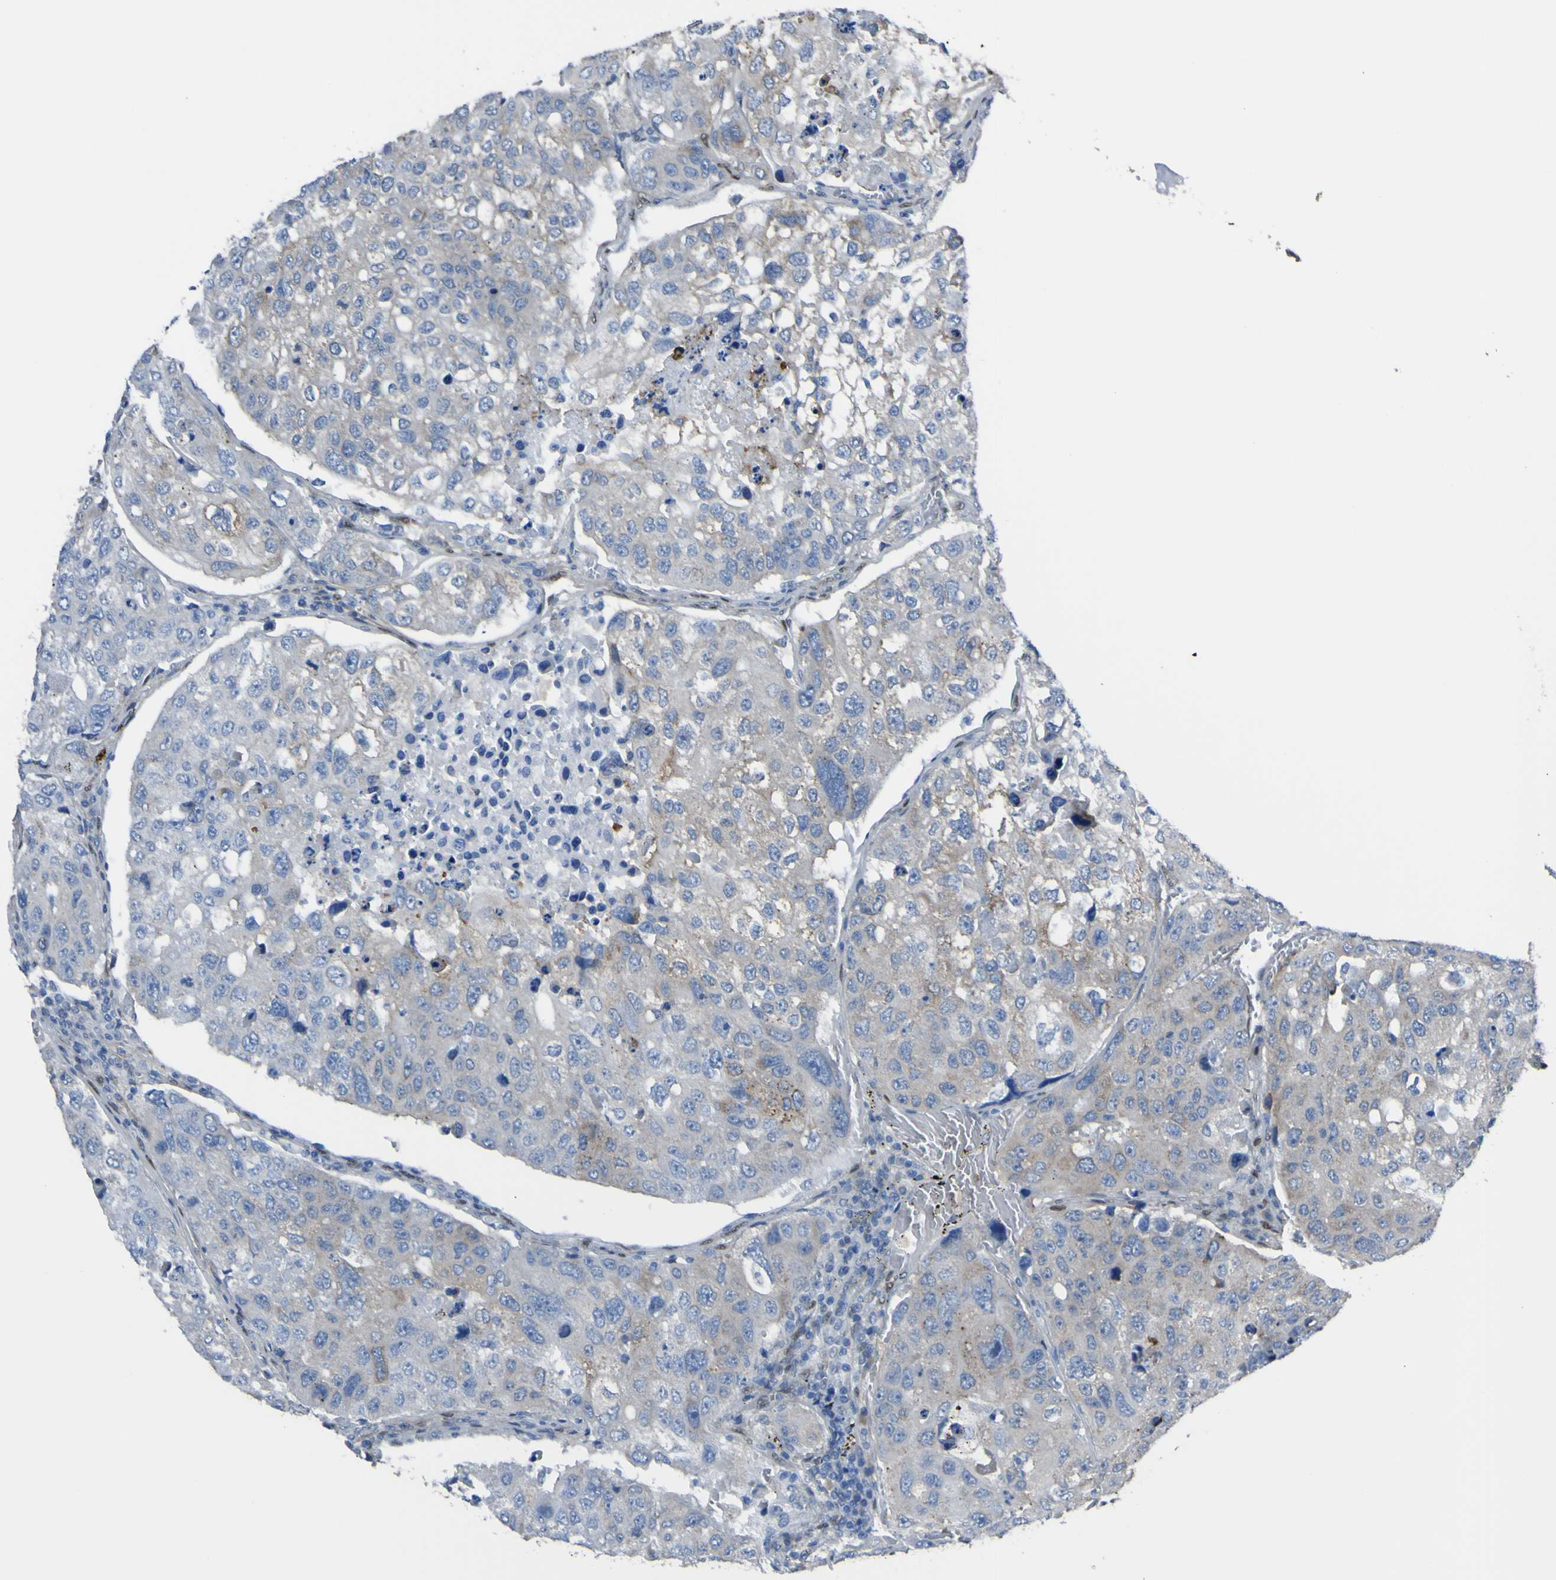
{"staining": {"intensity": "moderate", "quantity": "25%-75%", "location": "cytoplasmic/membranous"}, "tissue": "urothelial cancer", "cell_type": "Tumor cells", "image_type": "cancer", "snomed": [{"axis": "morphology", "description": "Urothelial carcinoma, High grade"}, {"axis": "topography", "description": "Lymph node"}, {"axis": "topography", "description": "Urinary bladder"}], "caption": "This photomicrograph demonstrates immunohistochemistry (IHC) staining of human urothelial cancer, with medium moderate cytoplasmic/membranous staining in about 25%-75% of tumor cells.", "gene": "LRRN1", "patient": {"sex": "male", "age": 51}}